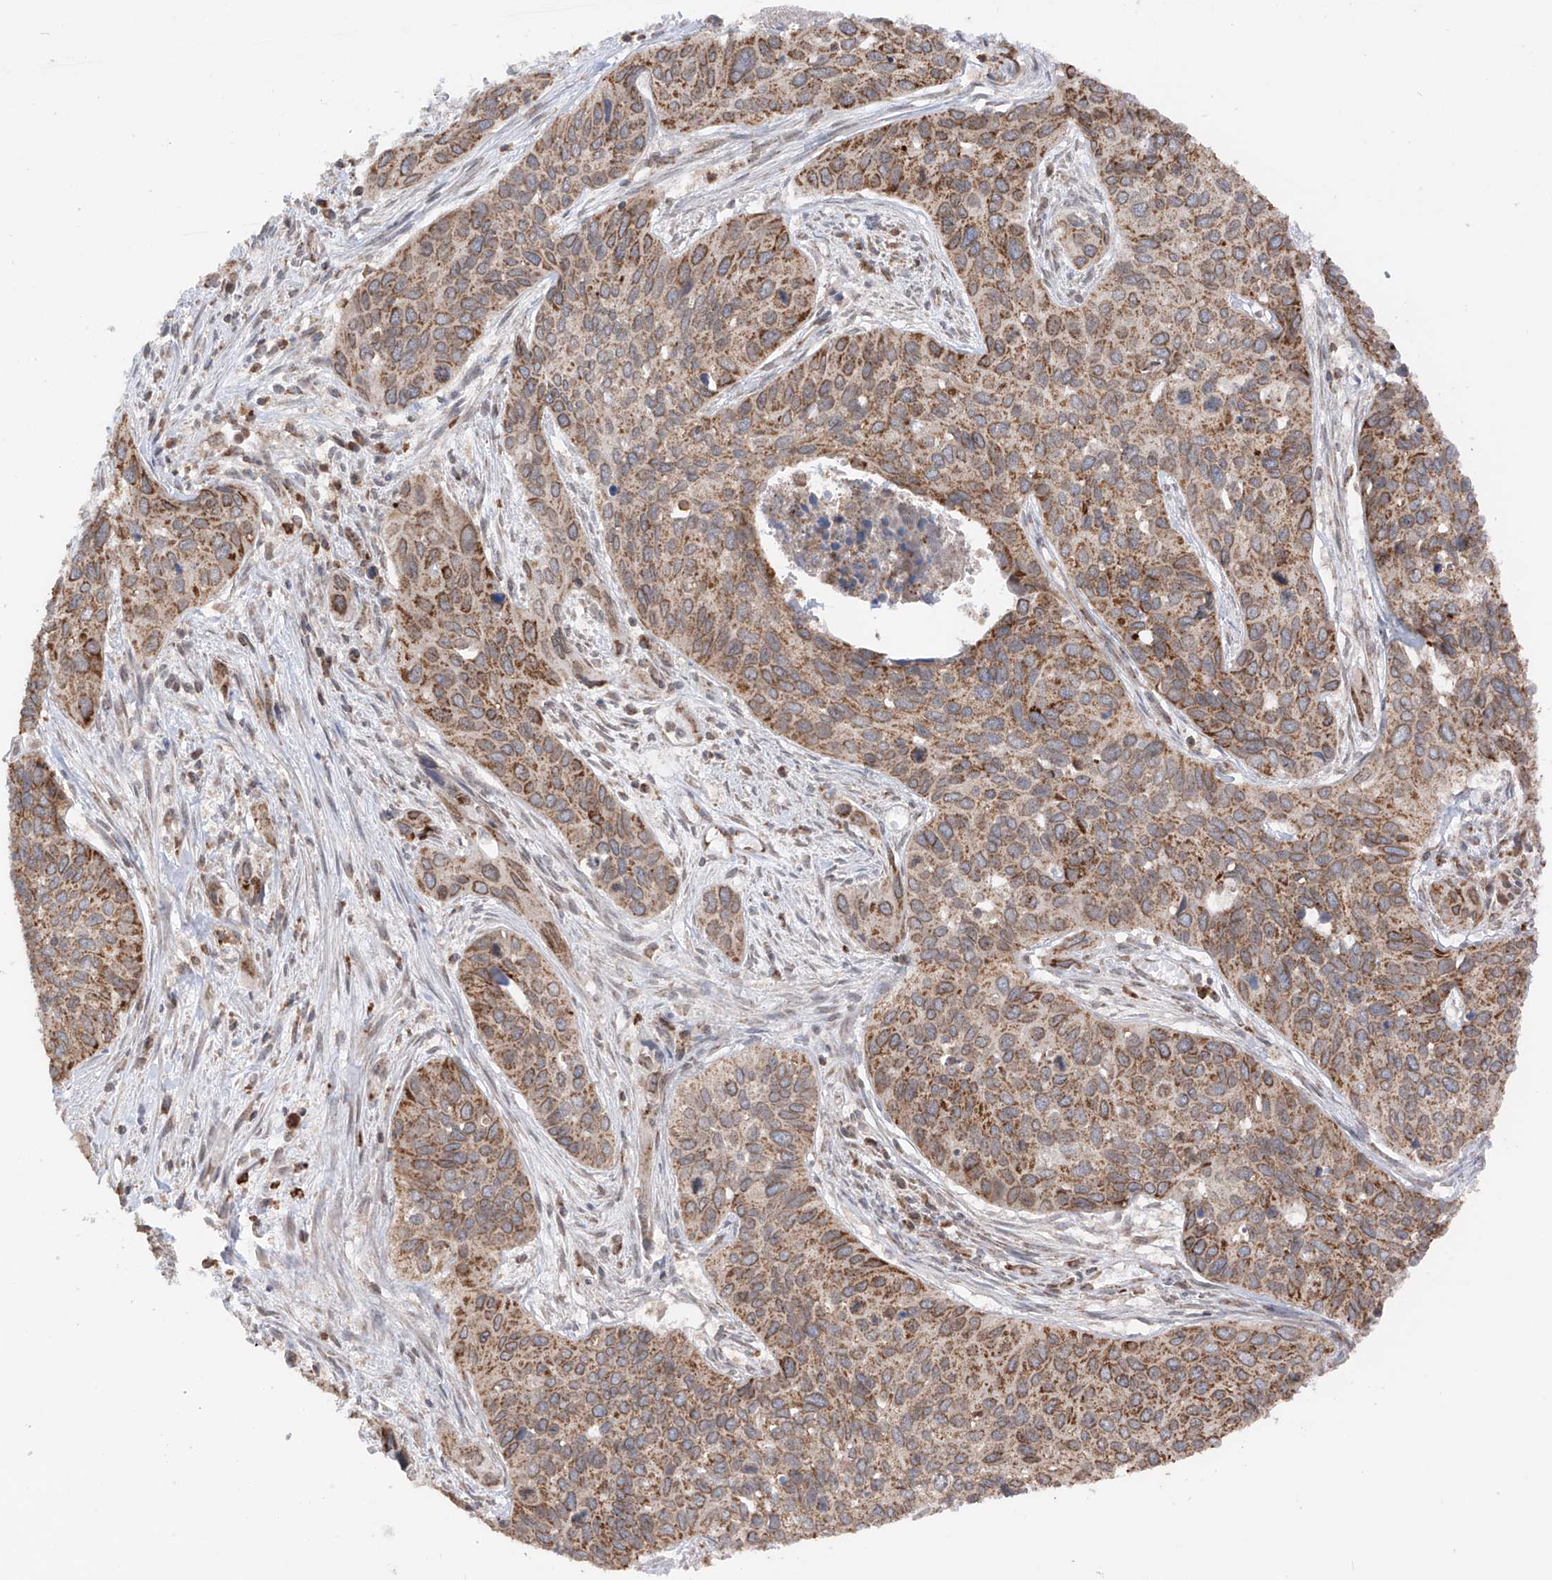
{"staining": {"intensity": "moderate", "quantity": ">75%", "location": "cytoplasmic/membranous"}, "tissue": "cervical cancer", "cell_type": "Tumor cells", "image_type": "cancer", "snomed": [{"axis": "morphology", "description": "Squamous cell carcinoma, NOS"}, {"axis": "topography", "description": "Cervix"}], "caption": "Moderate cytoplasmic/membranous expression for a protein is appreciated in approximately >75% of tumor cells of cervical cancer (squamous cell carcinoma) using immunohistochemistry.", "gene": "AHCTF1", "patient": {"sex": "female", "age": 55}}